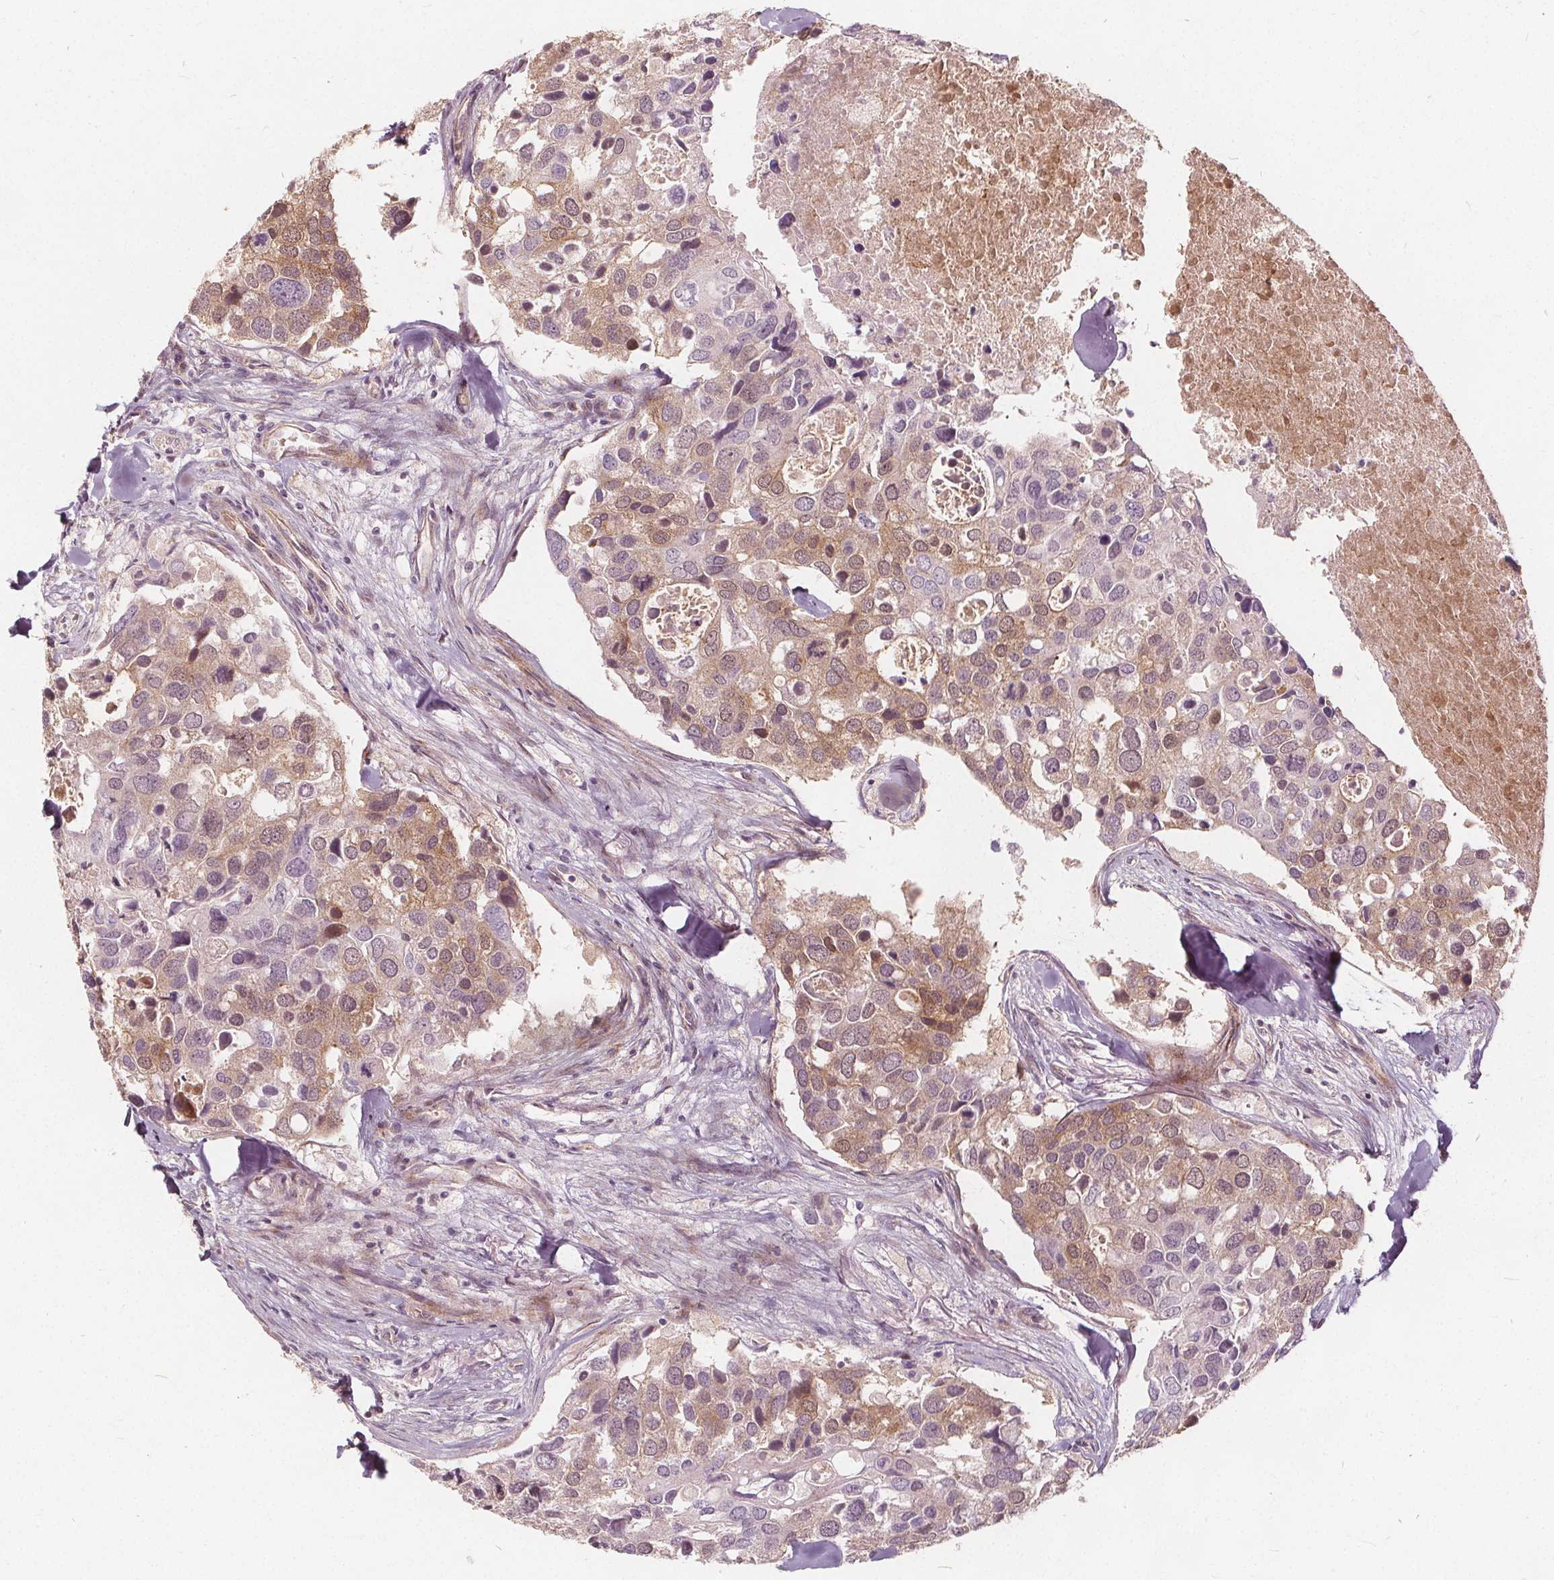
{"staining": {"intensity": "weak", "quantity": ">75%", "location": "cytoplasmic/membranous,nuclear"}, "tissue": "breast cancer", "cell_type": "Tumor cells", "image_type": "cancer", "snomed": [{"axis": "morphology", "description": "Duct carcinoma"}, {"axis": "topography", "description": "Breast"}], "caption": "Invasive ductal carcinoma (breast) stained with DAB immunohistochemistry (IHC) reveals low levels of weak cytoplasmic/membranous and nuclear expression in approximately >75% of tumor cells.", "gene": "PTPRT", "patient": {"sex": "female", "age": 83}}